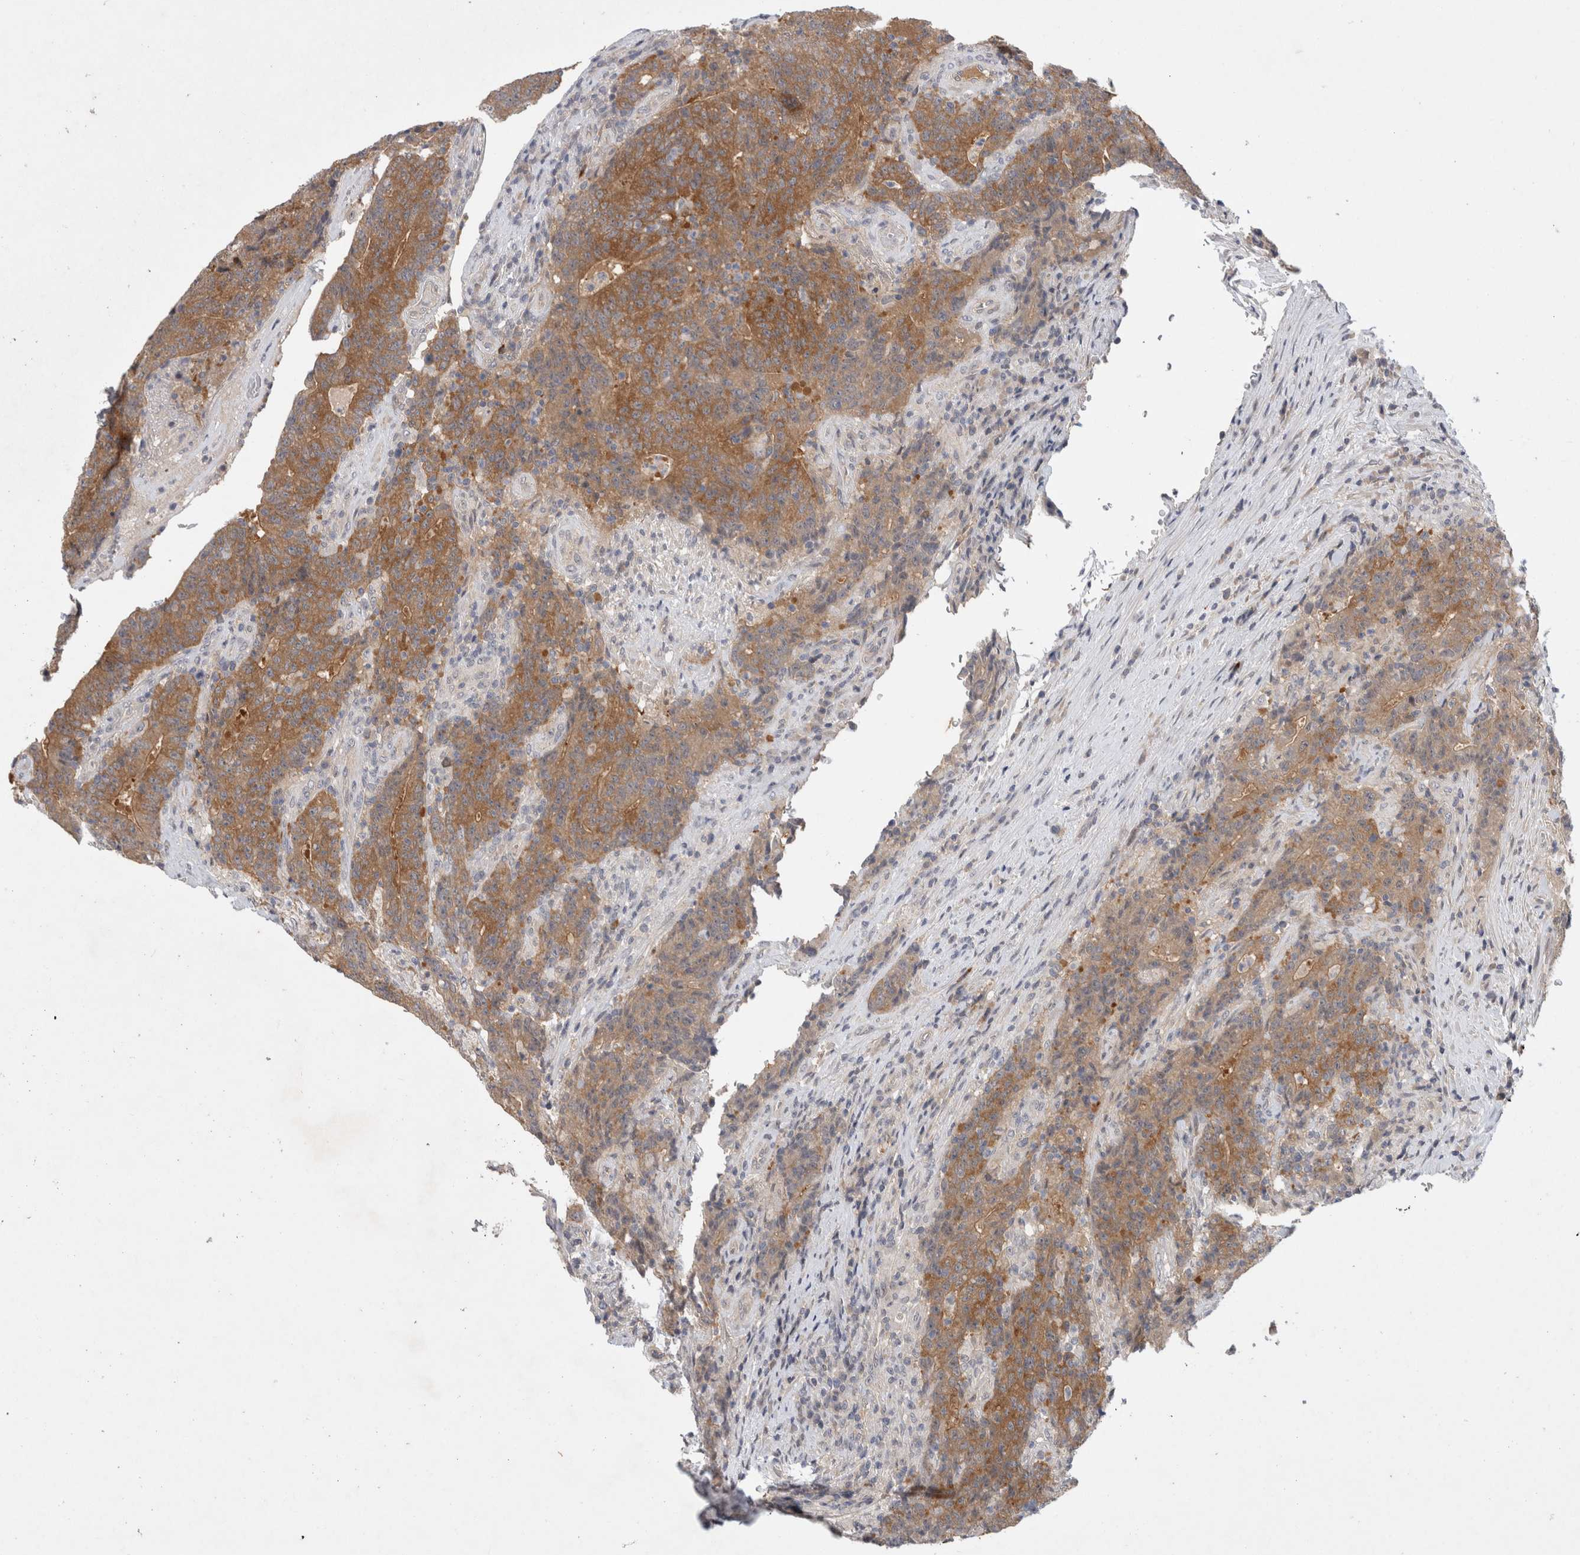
{"staining": {"intensity": "moderate", "quantity": ">75%", "location": "cytoplasmic/membranous"}, "tissue": "colorectal cancer", "cell_type": "Tumor cells", "image_type": "cancer", "snomed": [{"axis": "morphology", "description": "Normal tissue, NOS"}, {"axis": "morphology", "description": "Adenocarcinoma, NOS"}, {"axis": "topography", "description": "Colon"}], "caption": "The image shows immunohistochemical staining of colorectal cancer. There is moderate cytoplasmic/membranous positivity is present in about >75% of tumor cells. (Stains: DAB (3,3'-diaminobenzidine) in brown, nuclei in blue, Microscopy: brightfield microscopy at high magnification).", "gene": "CERS3", "patient": {"sex": "female", "age": 75}}